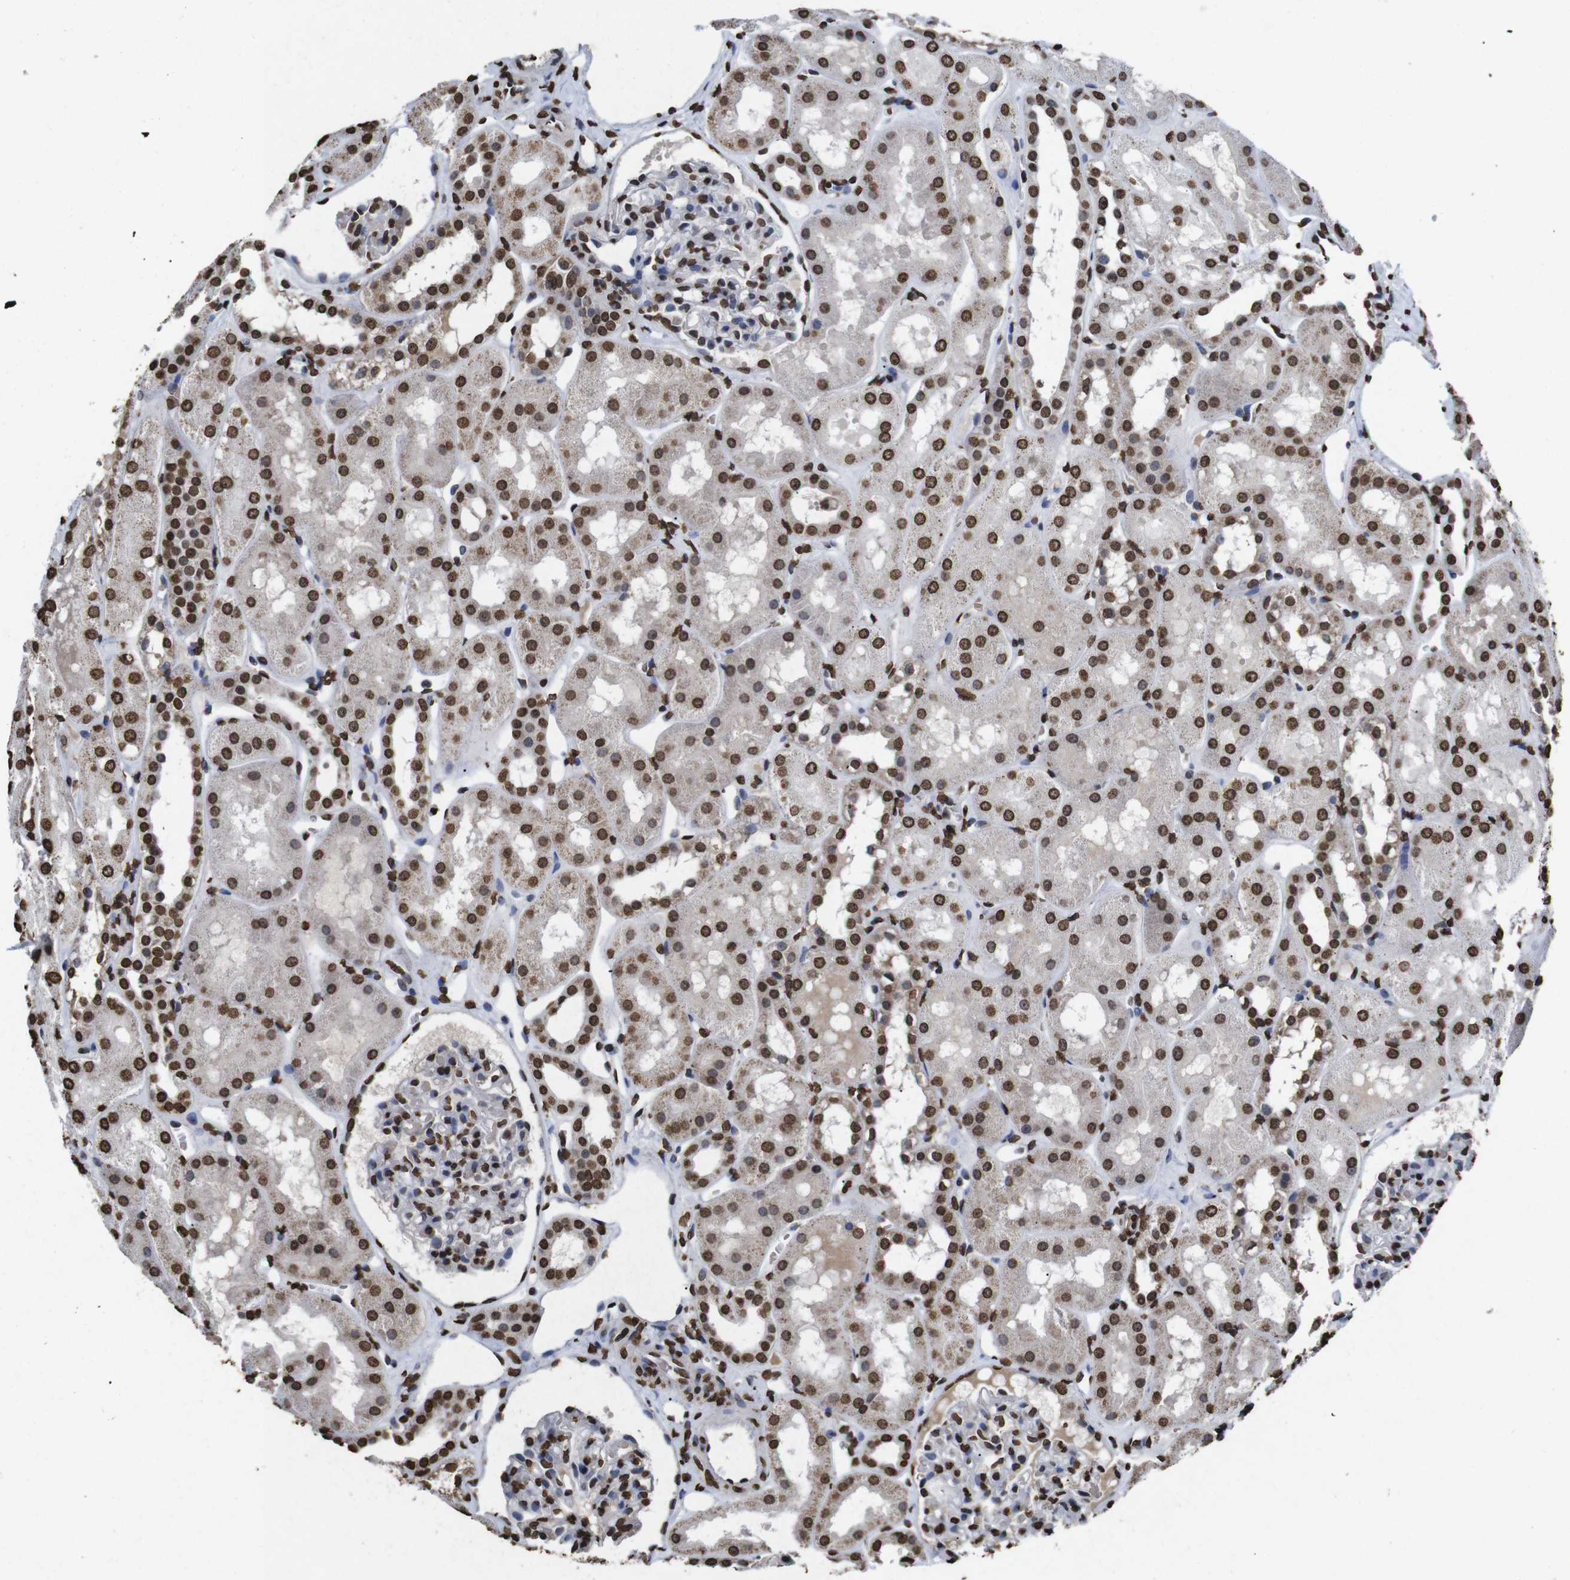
{"staining": {"intensity": "strong", "quantity": "25%-75%", "location": "nuclear"}, "tissue": "kidney", "cell_type": "Cells in glomeruli", "image_type": "normal", "snomed": [{"axis": "morphology", "description": "Normal tissue, NOS"}, {"axis": "topography", "description": "Kidney"}, {"axis": "topography", "description": "Urinary bladder"}], "caption": "This photomicrograph displays immunohistochemistry (IHC) staining of unremarkable kidney, with high strong nuclear staining in about 25%-75% of cells in glomeruli.", "gene": "MDM2", "patient": {"sex": "male", "age": 16}}